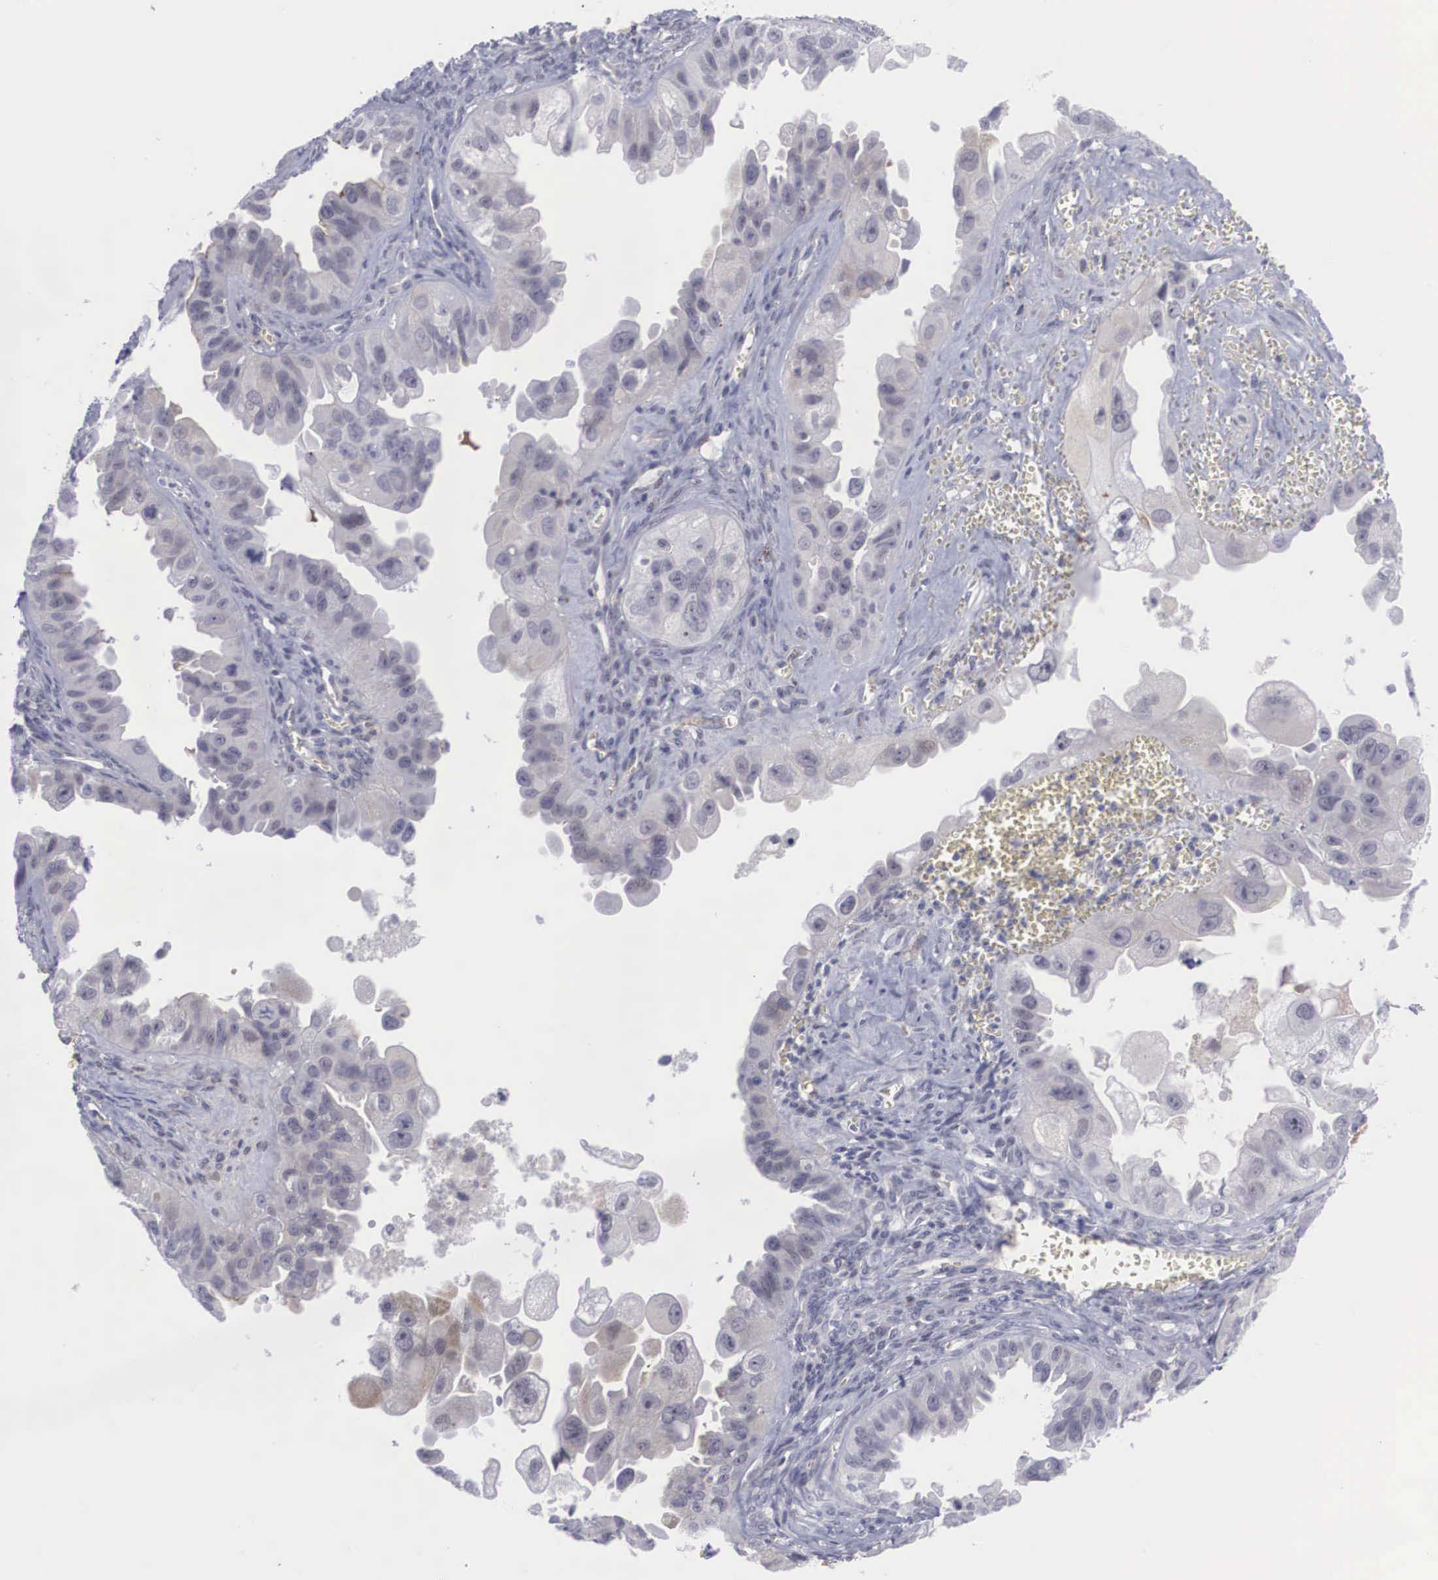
{"staining": {"intensity": "weak", "quantity": "<25%", "location": "cytoplasmic/membranous"}, "tissue": "ovarian cancer", "cell_type": "Tumor cells", "image_type": "cancer", "snomed": [{"axis": "morphology", "description": "Carcinoma, endometroid"}, {"axis": "topography", "description": "Ovary"}], "caption": "Tumor cells are negative for protein expression in human ovarian cancer (endometroid carcinoma).", "gene": "RBPJ", "patient": {"sex": "female", "age": 85}}